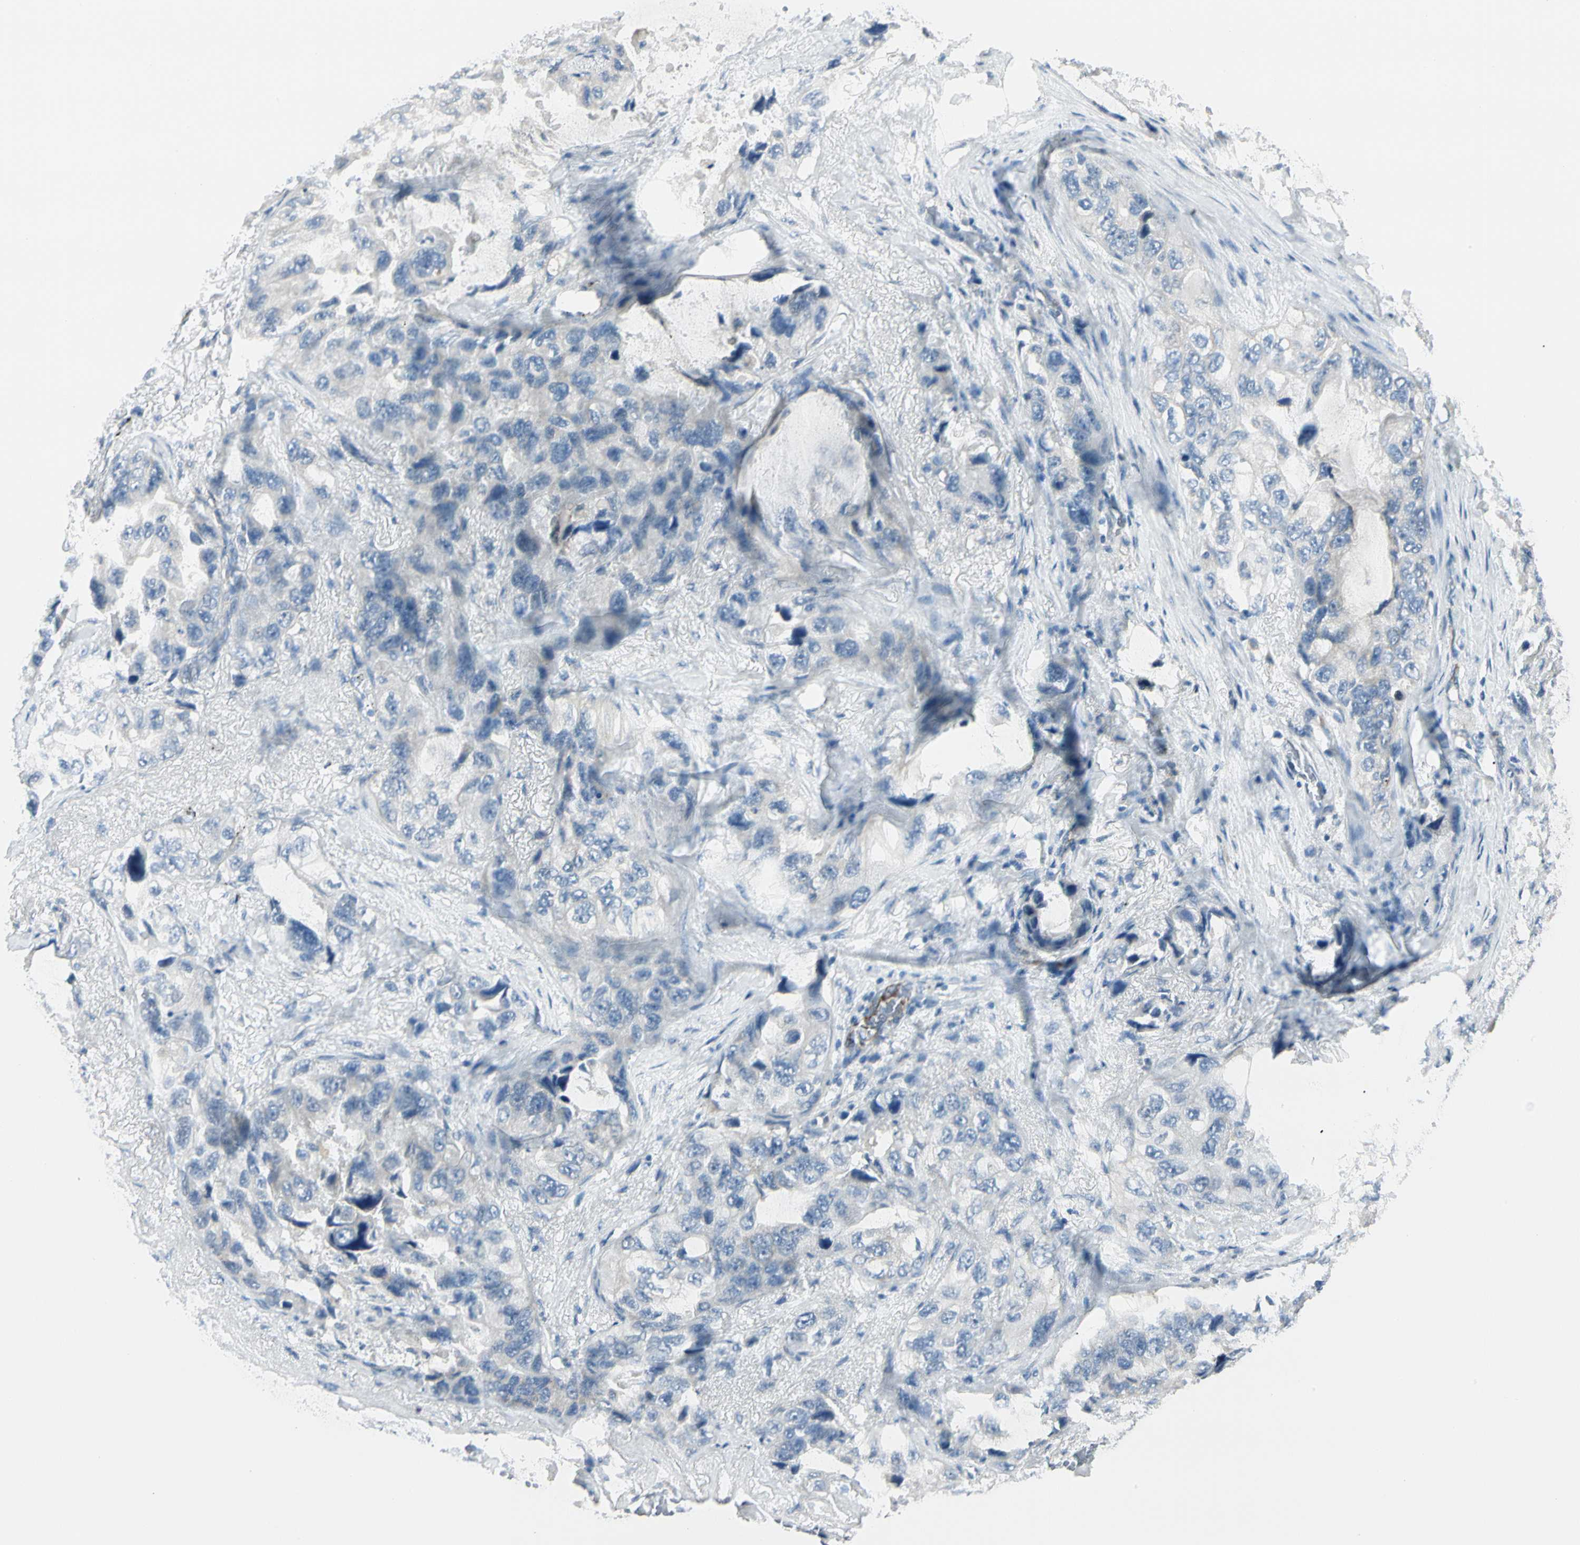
{"staining": {"intensity": "negative", "quantity": "none", "location": "none"}, "tissue": "lung cancer", "cell_type": "Tumor cells", "image_type": "cancer", "snomed": [{"axis": "morphology", "description": "Squamous cell carcinoma, NOS"}, {"axis": "topography", "description": "Lung"}], "caption": "Immunohistochemistry image of neoplastic tissue: human lung squamous cell carcinoma stained with DAB displays no significant protein positivity in tumor cells.", "gene": "SLC6A15", "patient": {"sex": "female", "age": 73}}